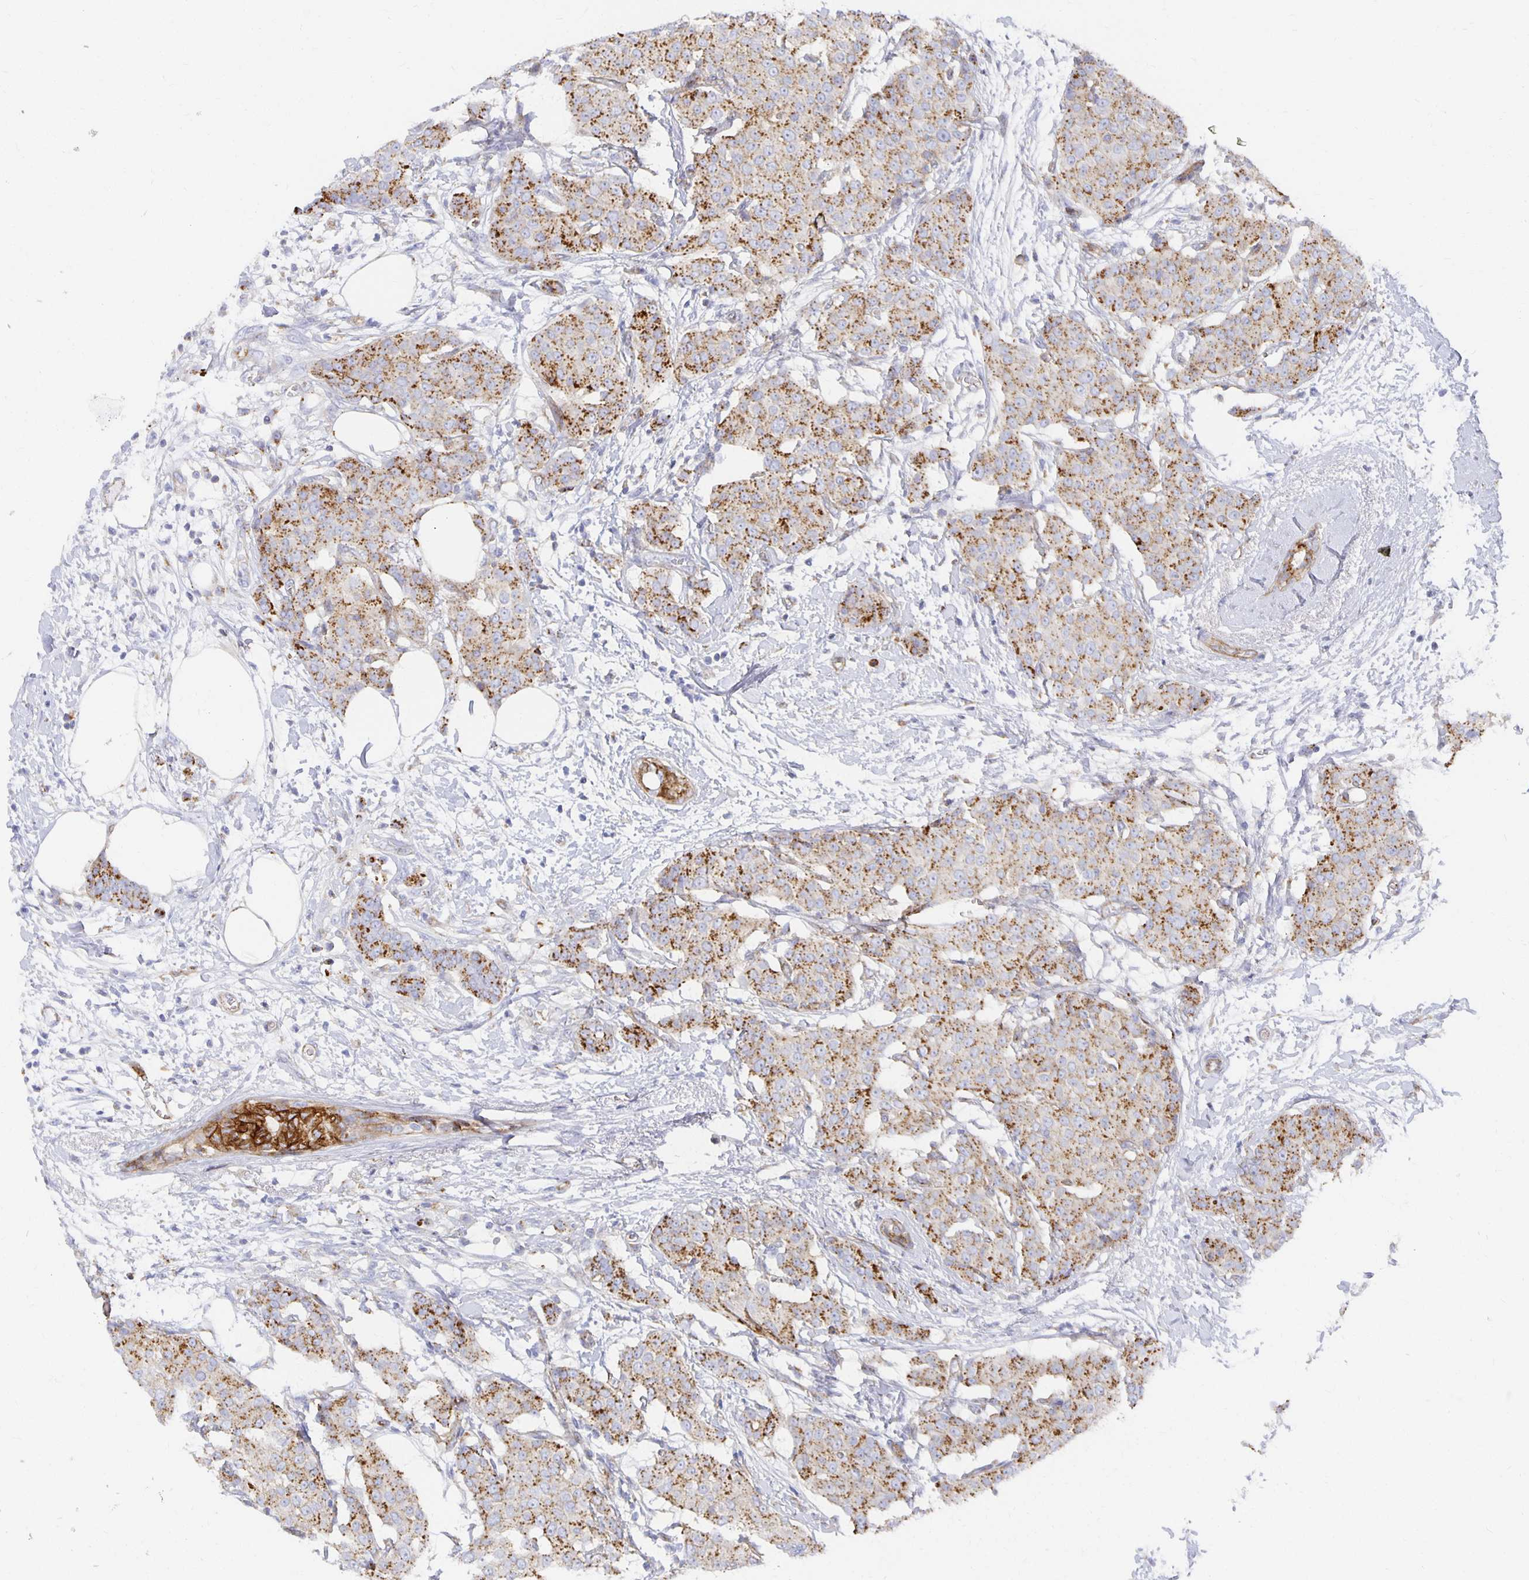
{"staining": {"intensity": "strong", "quantity": ">75%", "location": "cytoplasmic/membranous"}, "tissue": "breast cancer", "cell_type": "Tumor cells", "image_type": "cancer", "snomed": [{"axis": "morphology", "description": "Duct carcinoma"}, {"axis": "topography", "description": "Breast"}], "caption": "Protein expression analysis of breast cancer demonstrates strong cytoplasmic/membranous staining in about >75% of tumor cells.", "gene": "TAAR1", "patient": {"sex": "female", "age": 91}}